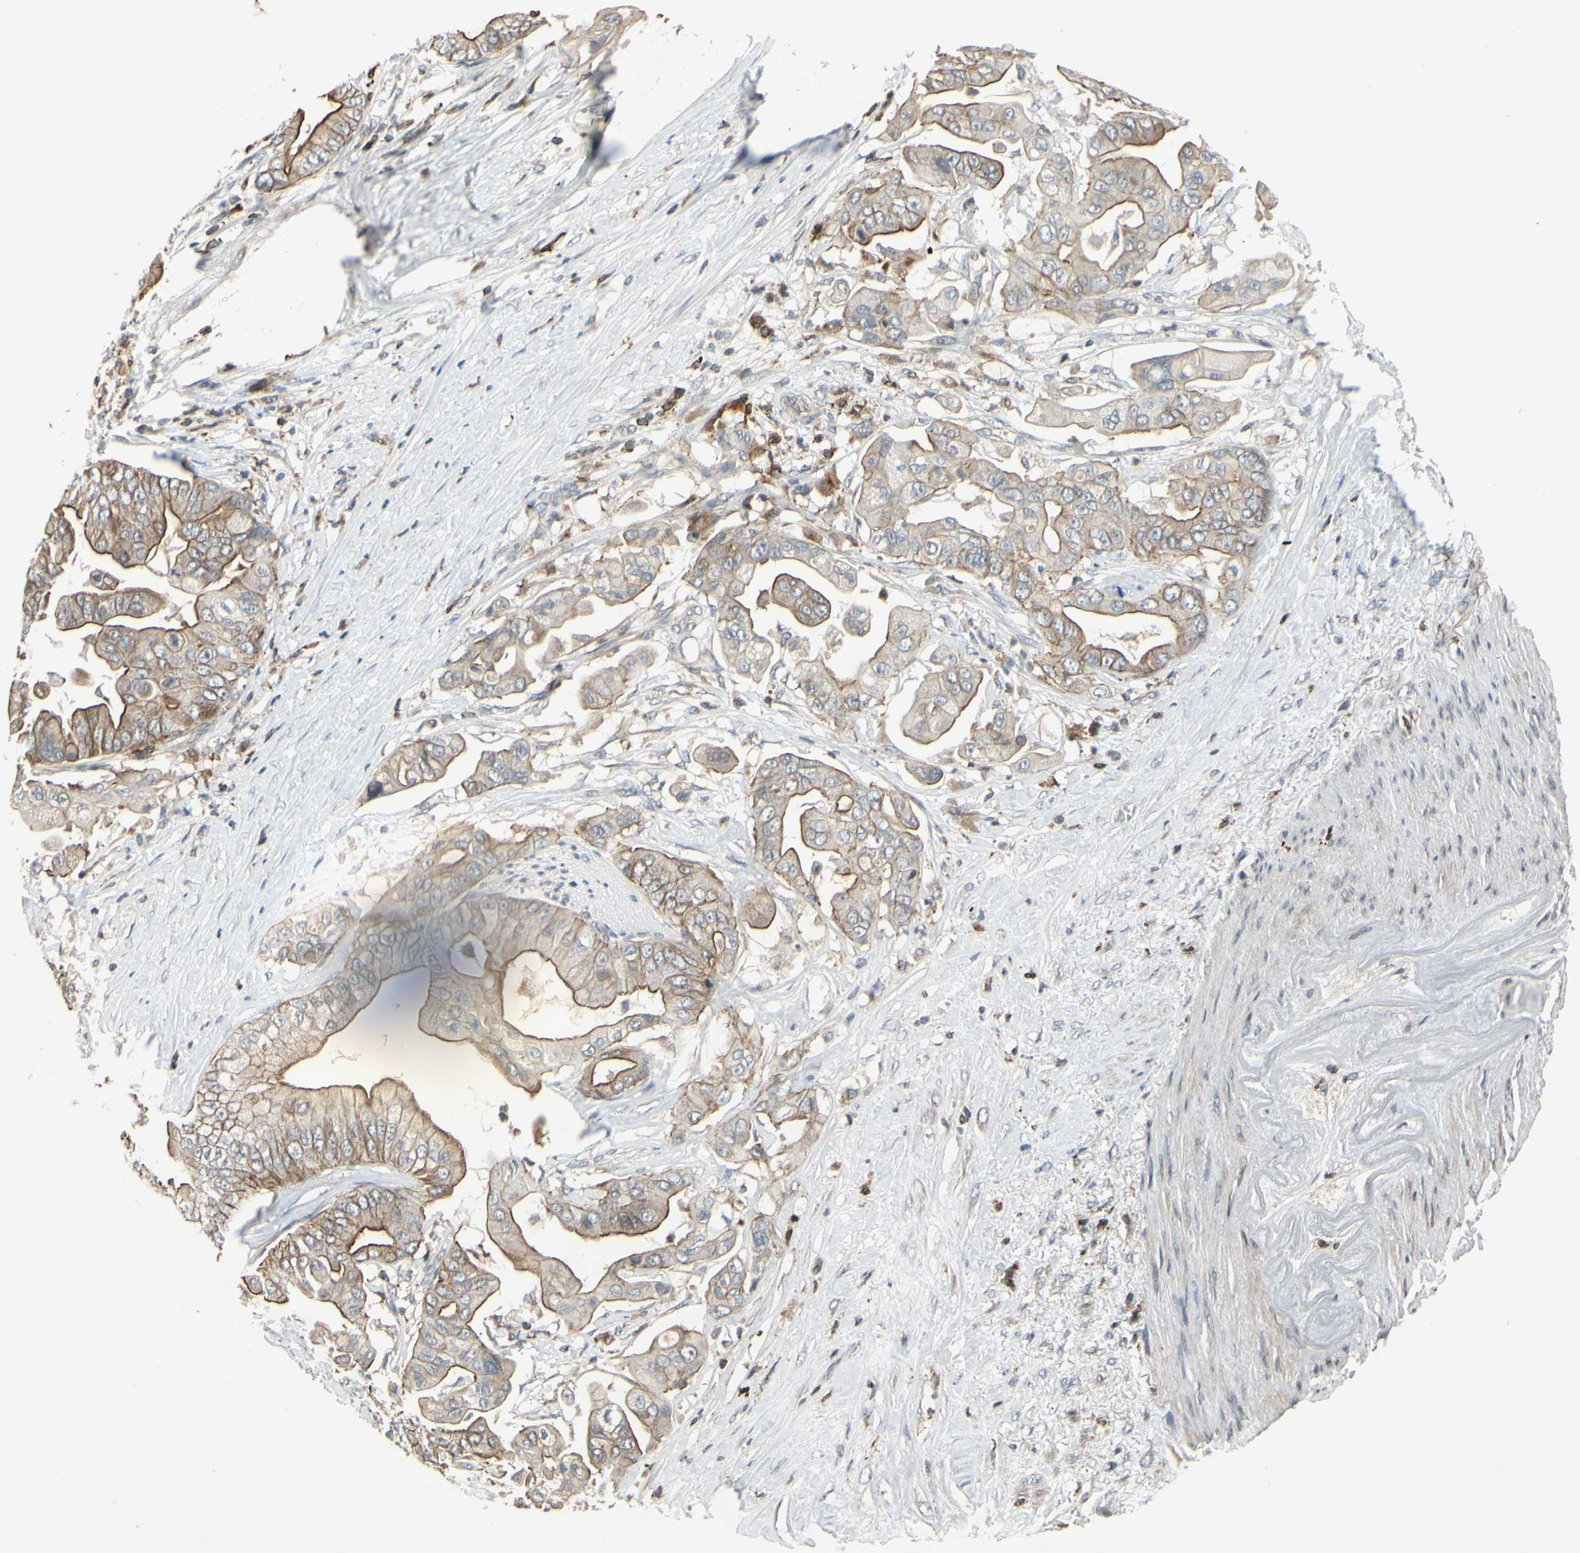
{"staining": {"intensity": "moderate", "quantity": "25%-75%", "location": "cytoplasmic/membranous"}, "tissue": "pancreatic cancer", "cell_type": "Tumor cells", "image_type": "cancer", "snomed": [{"axis": "morphology", "description": "Adenocarcinoma, NOS"}, {"axis": "topography", "description": "Pancreas"}], "caption": "A histopathology image of human pancreatic adenocarcinoma stained for a protein displays moderate cytoplasmic/membranous brown staining in tumor cells.", "gene": "PLXNA2", "patient": {"sex": "female", "age": 75}}